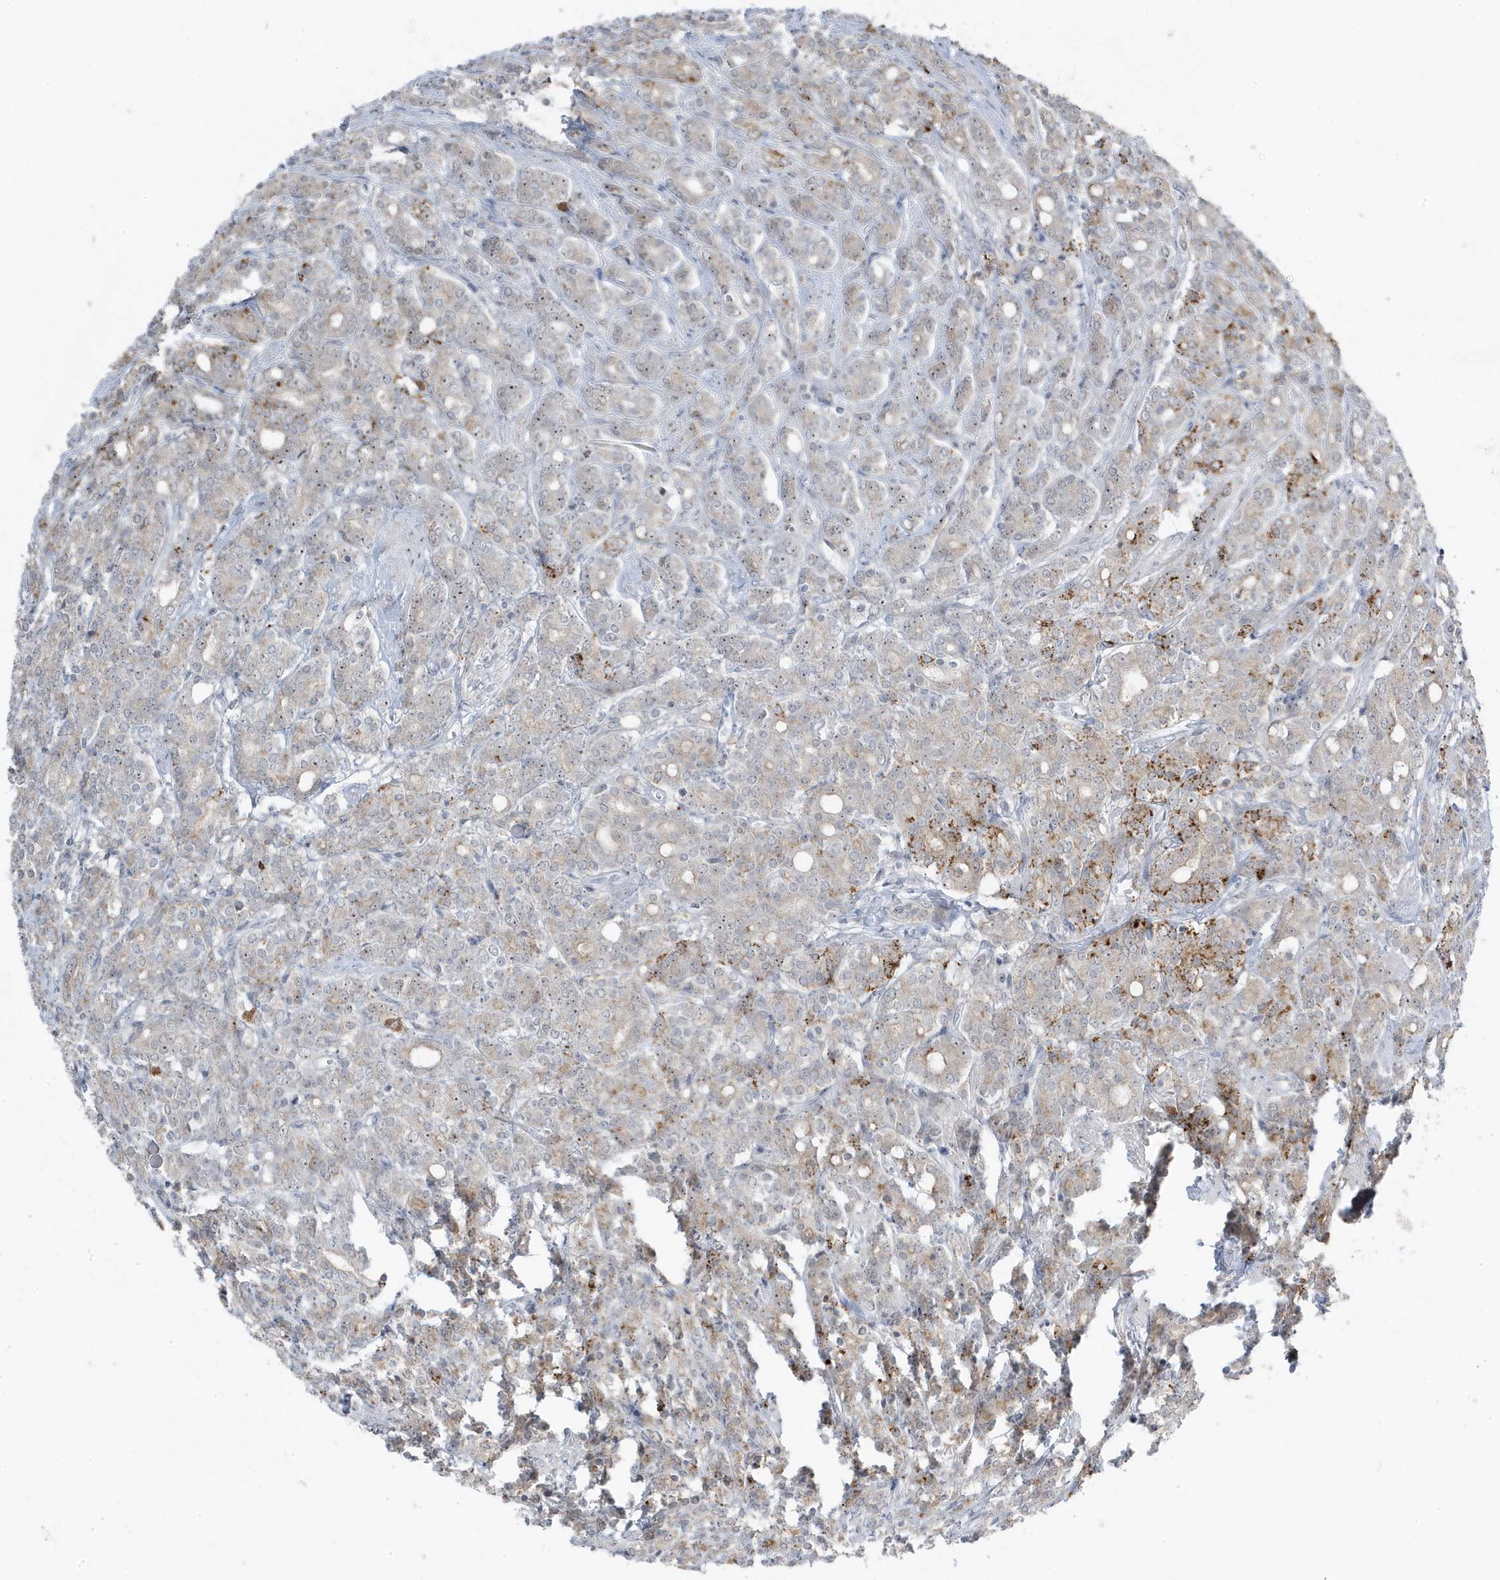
{"staining": {"intensity": "moderate", "quantity": "25%-75%", "location": "cytoplasmic/membranous,nuclear"}, "tissue": "prostate cancer", "cell_type": "Tumor cells", "image_type": "cancer", "snomed": [{"axis": "morphology", "description": "Adenocarcinoma, High grade"}, {"axis": "topography", "description": "Prostate"}], "caption": "Brown immunohistochemical staining in prostate high-grade adenocarcinoma demonstrates moderate cytoplasmic/membranous and nuclear expression in about 25%-75% of tumor cells. Nuclei are stained in blue.", "gene": "TSEN15", "patient": {"sex": "male", "age": 62}}